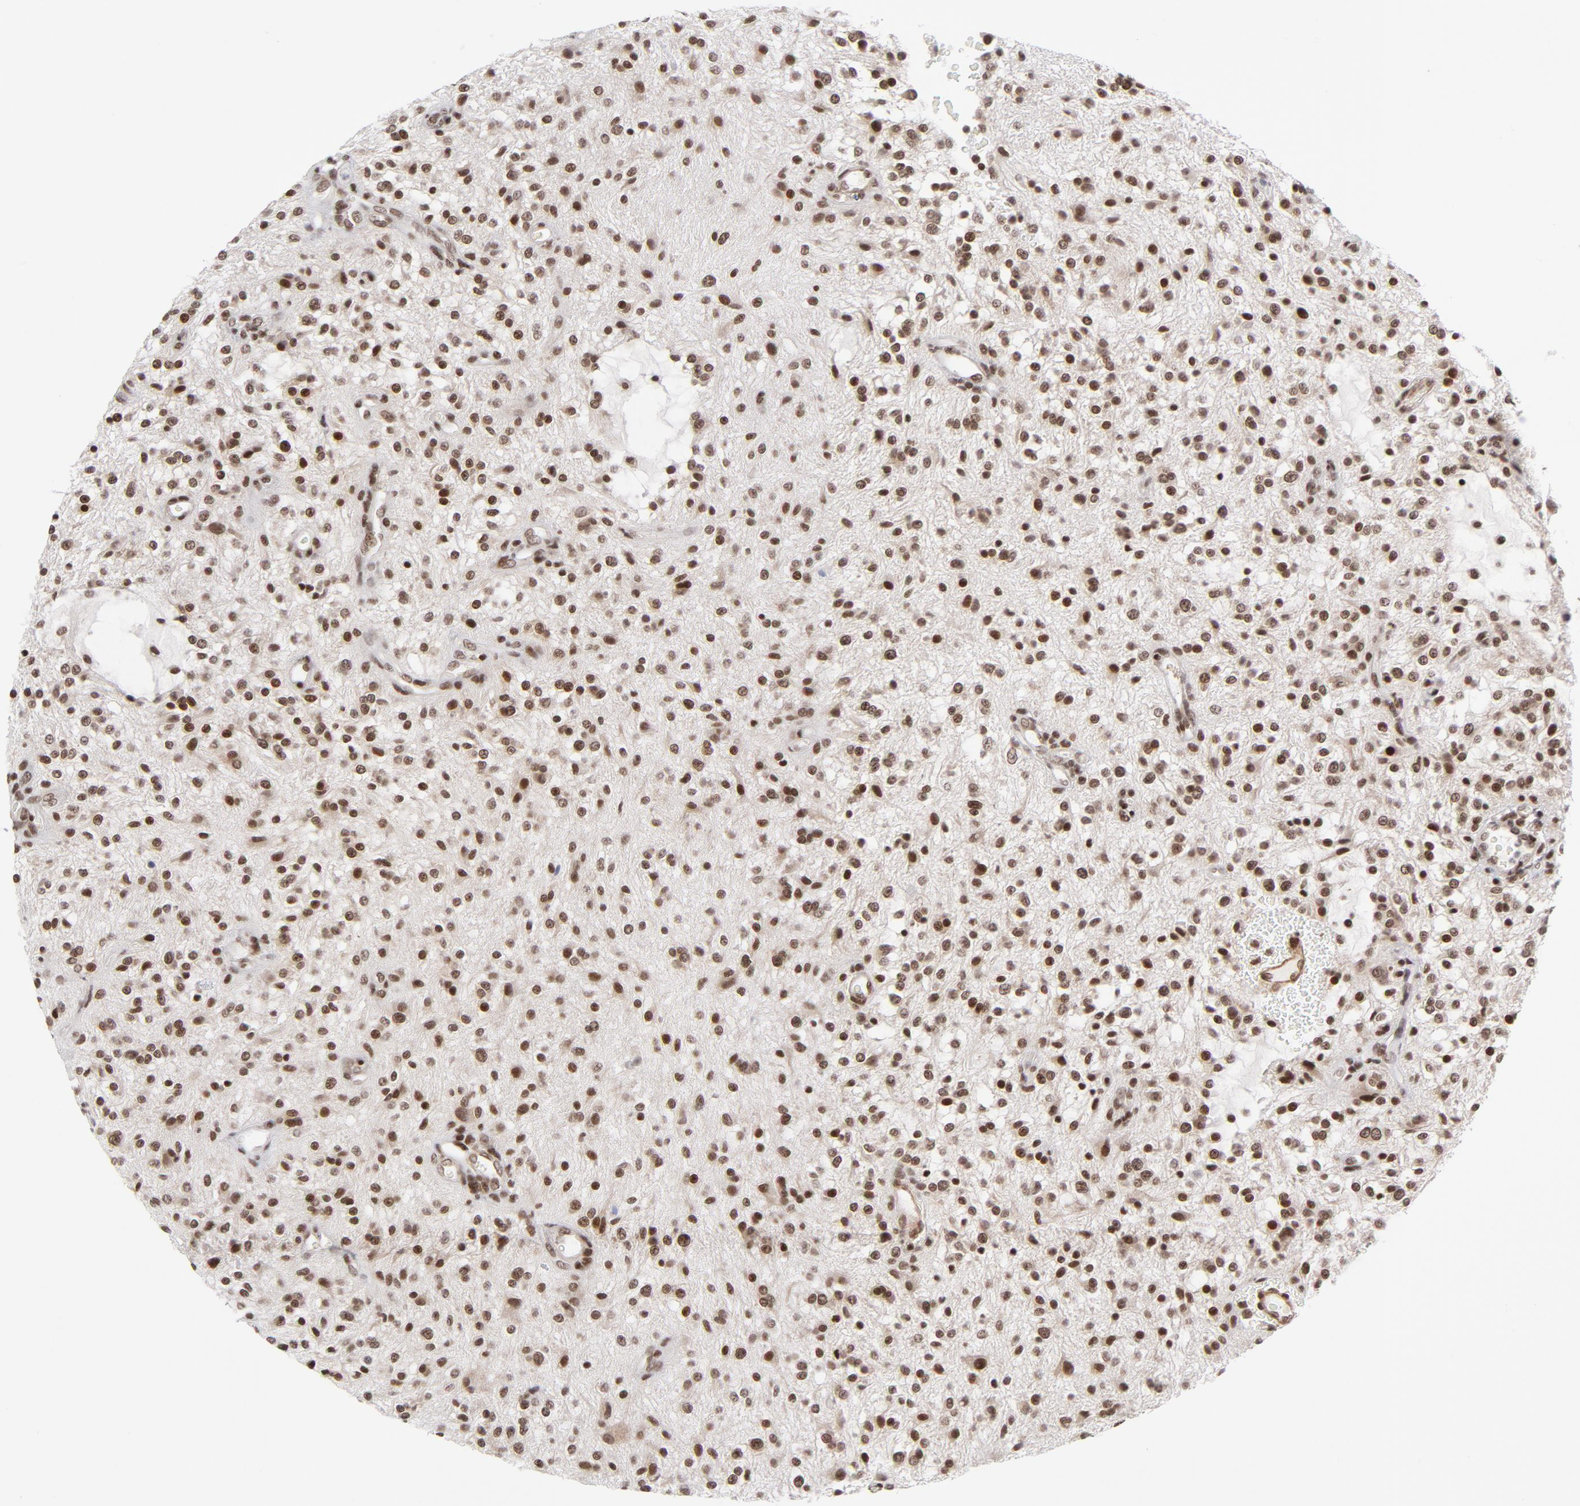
{"staining": {"intensity": "strong", "quantity": ">75%", "location": "nuclear"}, "tissue": "glioma", "cell_type": "Tumor cells", "image_type": "cancer", "snomed": [{"axis": "morphology", "description": "Glioma, malignant, NOS"}, {"axis": "topography", "description": "Cerebellum"}], "caption": "Human malignant glioma stained for a protein (brown) demonstrates strong nuclear positive positivity in about >75% of tumor cells.", "gene": "CTCF", "patient": {"sex": "female", "age": 10}}